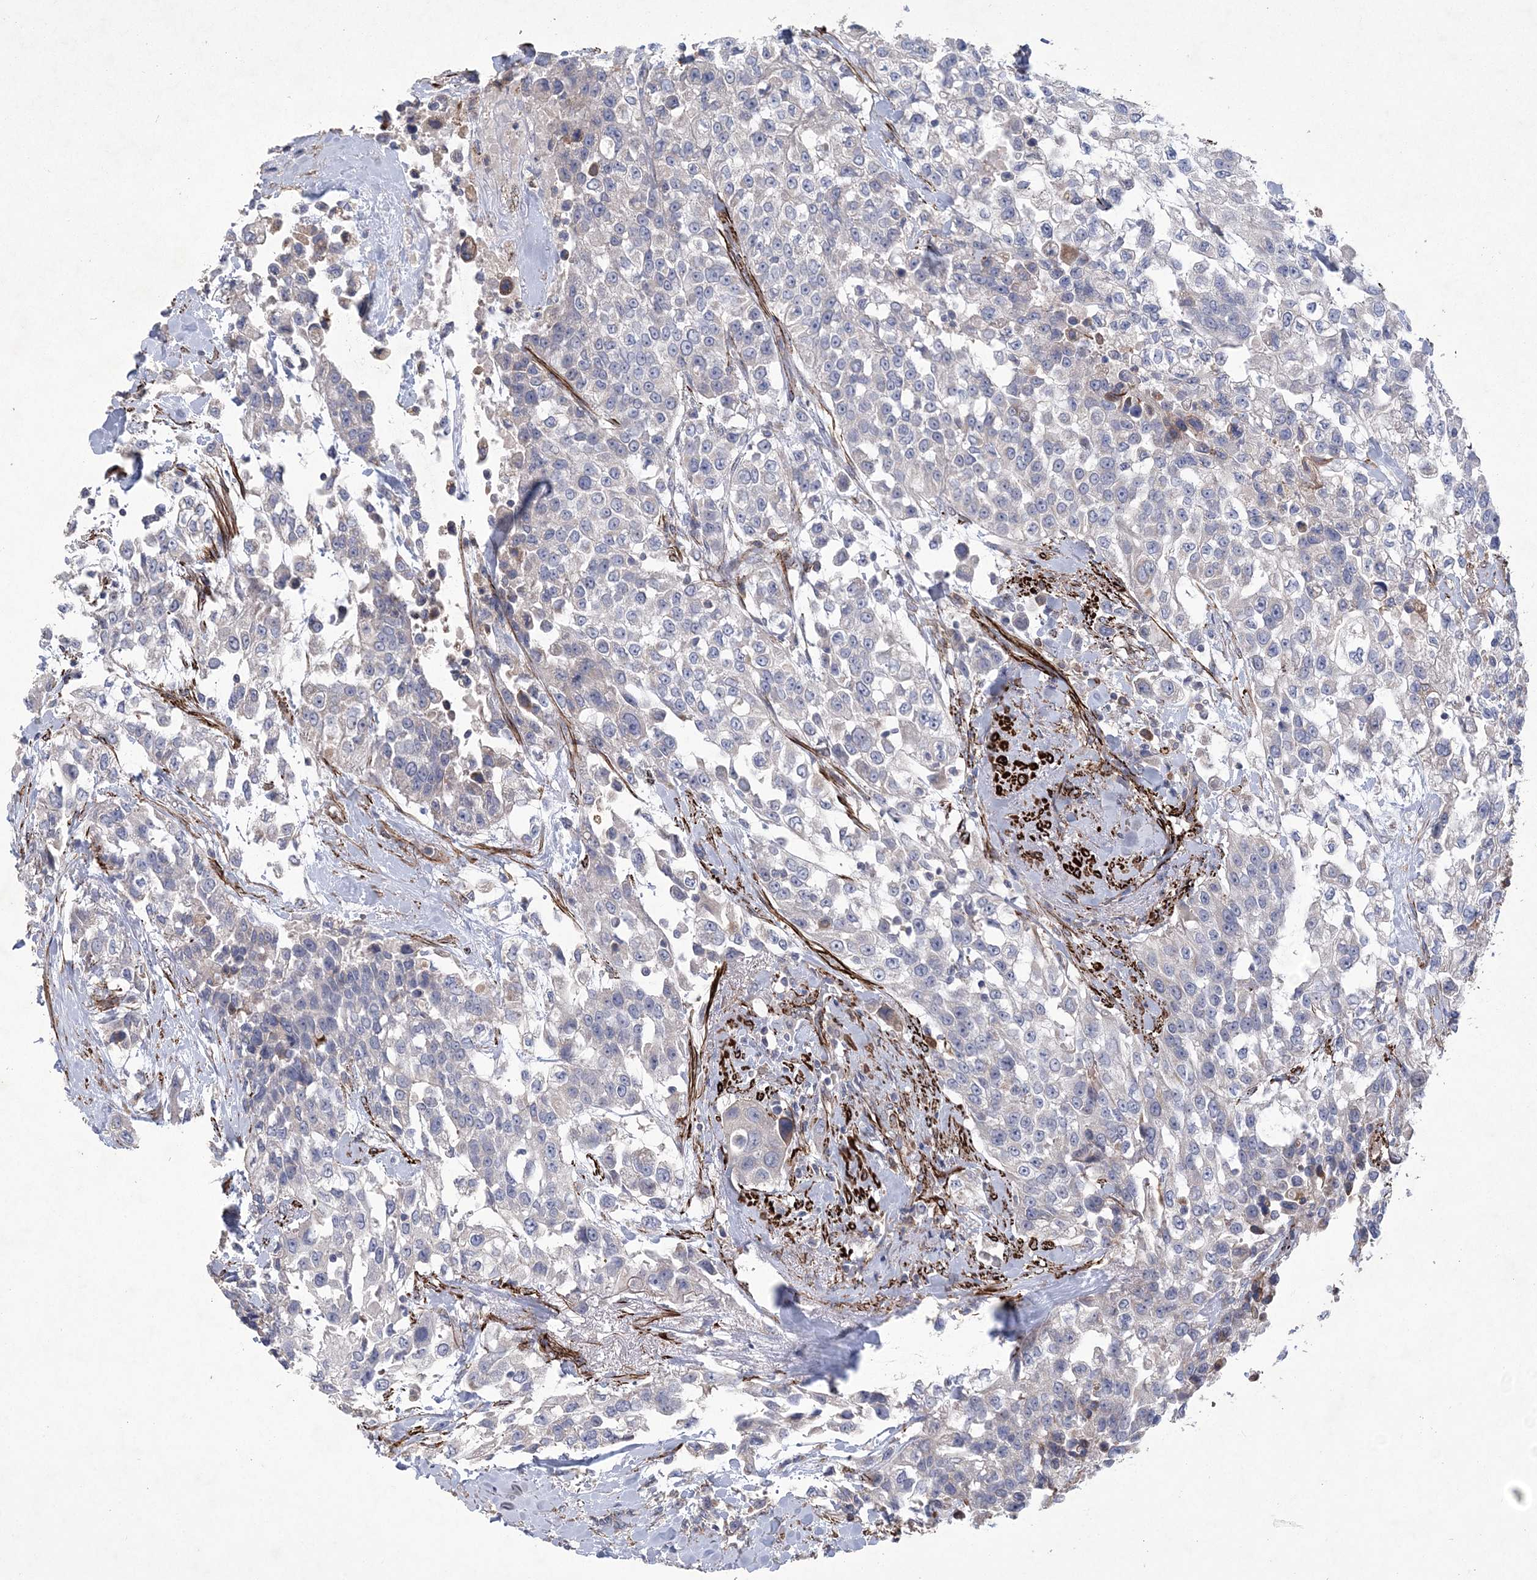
{"staining": {"intensity": "negative", "quantity": "none", "location": "none"}, "tissue": "urothelial cancer", "cell_type": "Tumor cells", "image_type": "cancer", "snomed": [{"axis": "morphology", "description": "Urothelial carcinoma, High grade"}, {"axis": "topography", "description": "Urinary bladder"}], "caption": "Urothelial carcinoma (high-grade) was stained to show a protein in brown. There is no significant staining in tumor cells.", "gene": "ARSJ", "patient": {"sex": "female", "age": 80}}